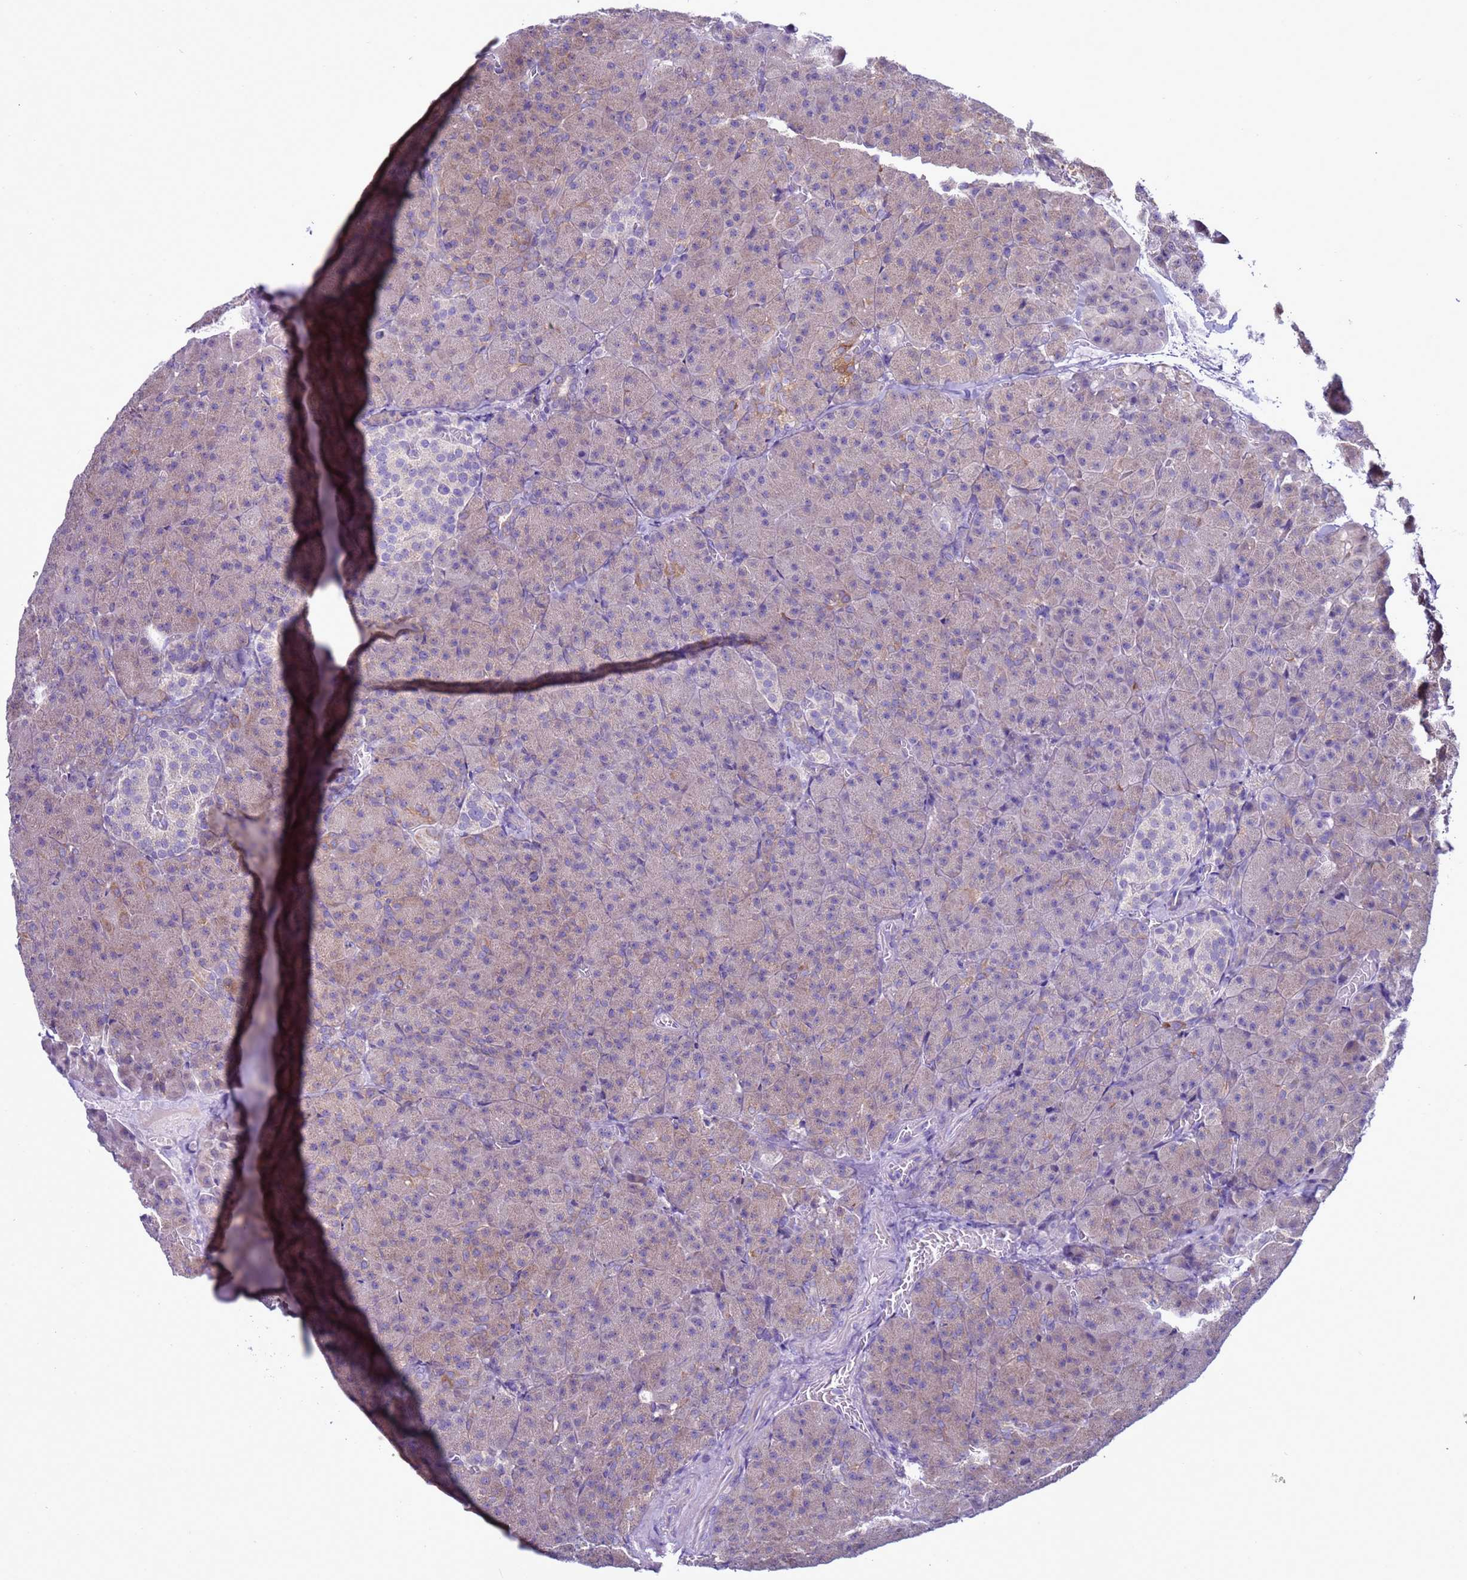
{"staining": {"intensity": "moderate", "quantity": "25%-75%", "location": "cytoplasmic/membranous"}, "tissue": "pancreas", "cell_type": "Exocrine glandular cells", "image_type": "normal", "snomed": [{"axis": "morphology", "description": "Normal tissue, NOS"}, {"axis": "topography", "description": "Pancreas"}], "caption": "Immunohistochemistry (IHC) micrograph of normal pancreas: human pancreas stained using immunohistochemistry (IHC) exhibits medium levels of moderate protein expression localized specifically in the cytoplasmic/membranous of exocrine glandular cells, appearing as a cytoplasmic/membranous brown color.", "gene": "ABHD17B", "patient": {"sex": "female", "age": 74}}